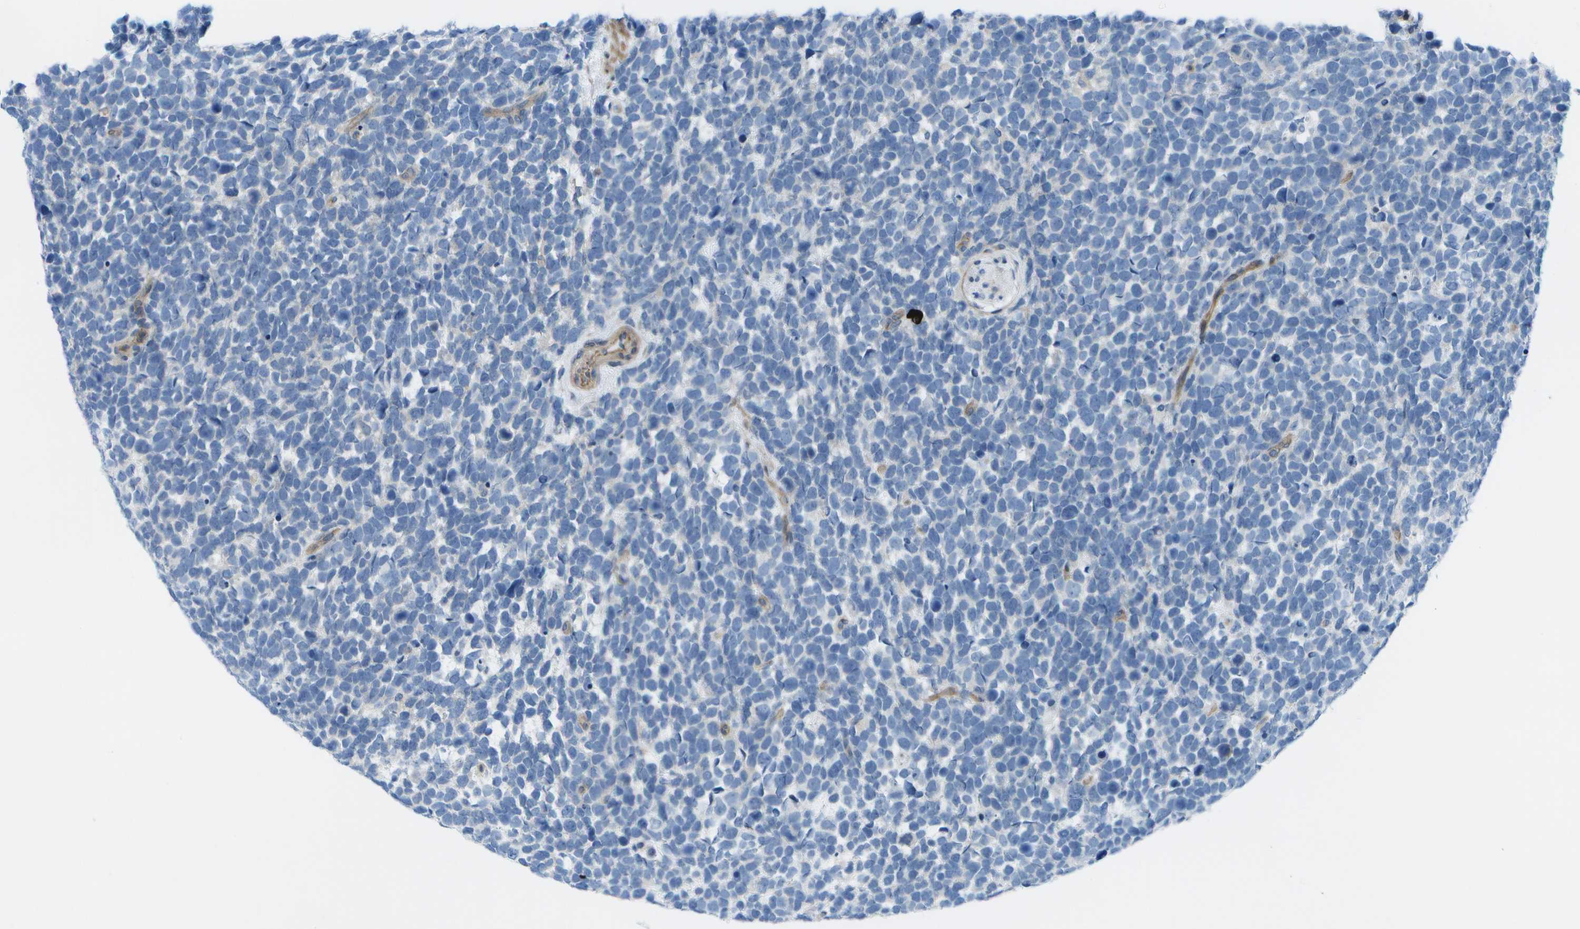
{"staining": {"intensity": "negative", "quantity": "none", "location": "none"}, "tissue": "urothelial cancer", "cell_type": "Tumor cells", "image_type": "cancer", "snomed": [{"axis": "morphology", "description": "Urothelial carcinoma, High grade"}, {"axis": "topography", "description": "Urinary bladder"}], "caption": "Urothelial cancer was stained to show a protein in brown. There is no significant positivity in tumor cells.", "gene": "SORBS3", "patient": {"sex": "female", "age": 82}}